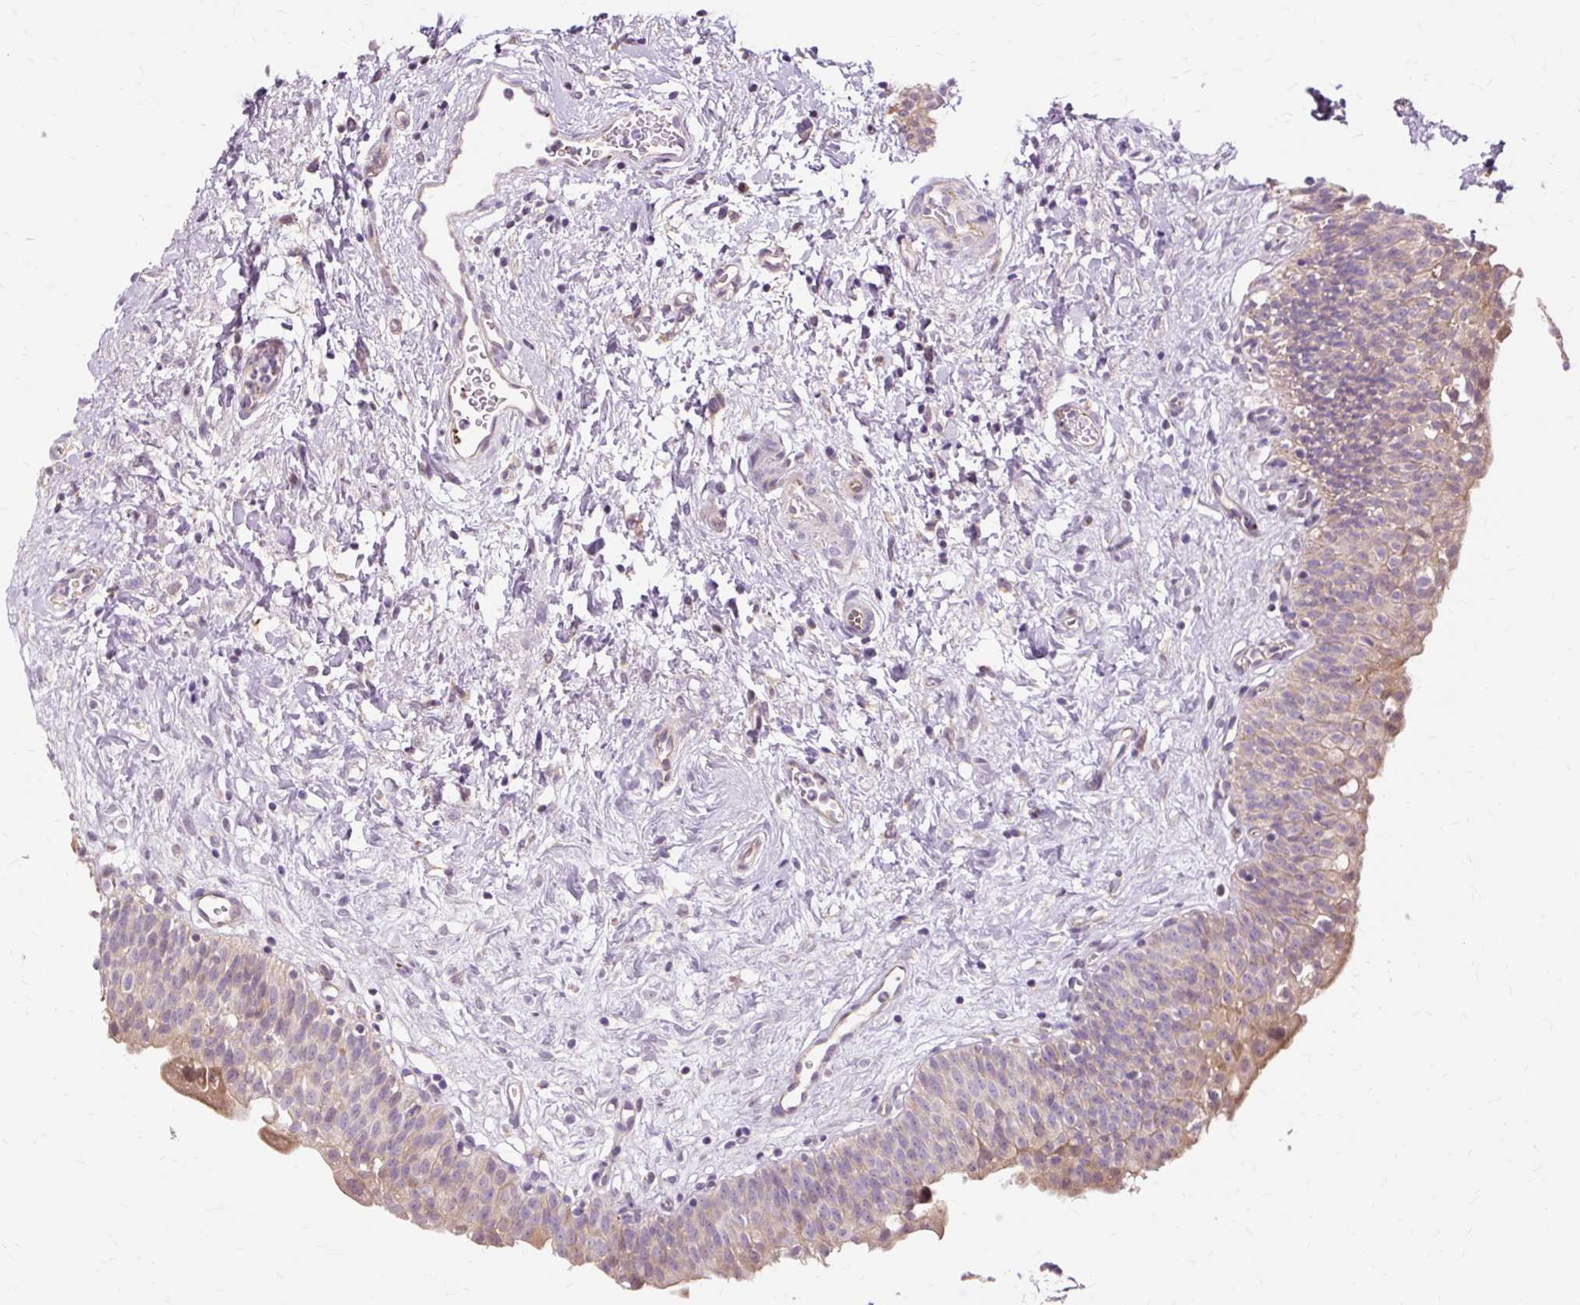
{"staining": {"intensity": "moderate", "quantity": "<25%", "location": "cytoplasmic/membranous"}, "tissue": "urinary bladder", "cell_type": "Urothelial cells", "image_type": "normal", "snomed": [{"axis": "morphology", "description": "Normal tissue, NOS"}, {"axis": "topography", "description": "Urinary bladder"}], "caption": "The immunohistochemical stain highlights moderate cytoplasmic/membranous expression in urothelial cells of normal urinary bladder.", "gene": "PDZD2", "patient": {"sex": "male", "age": 51}}